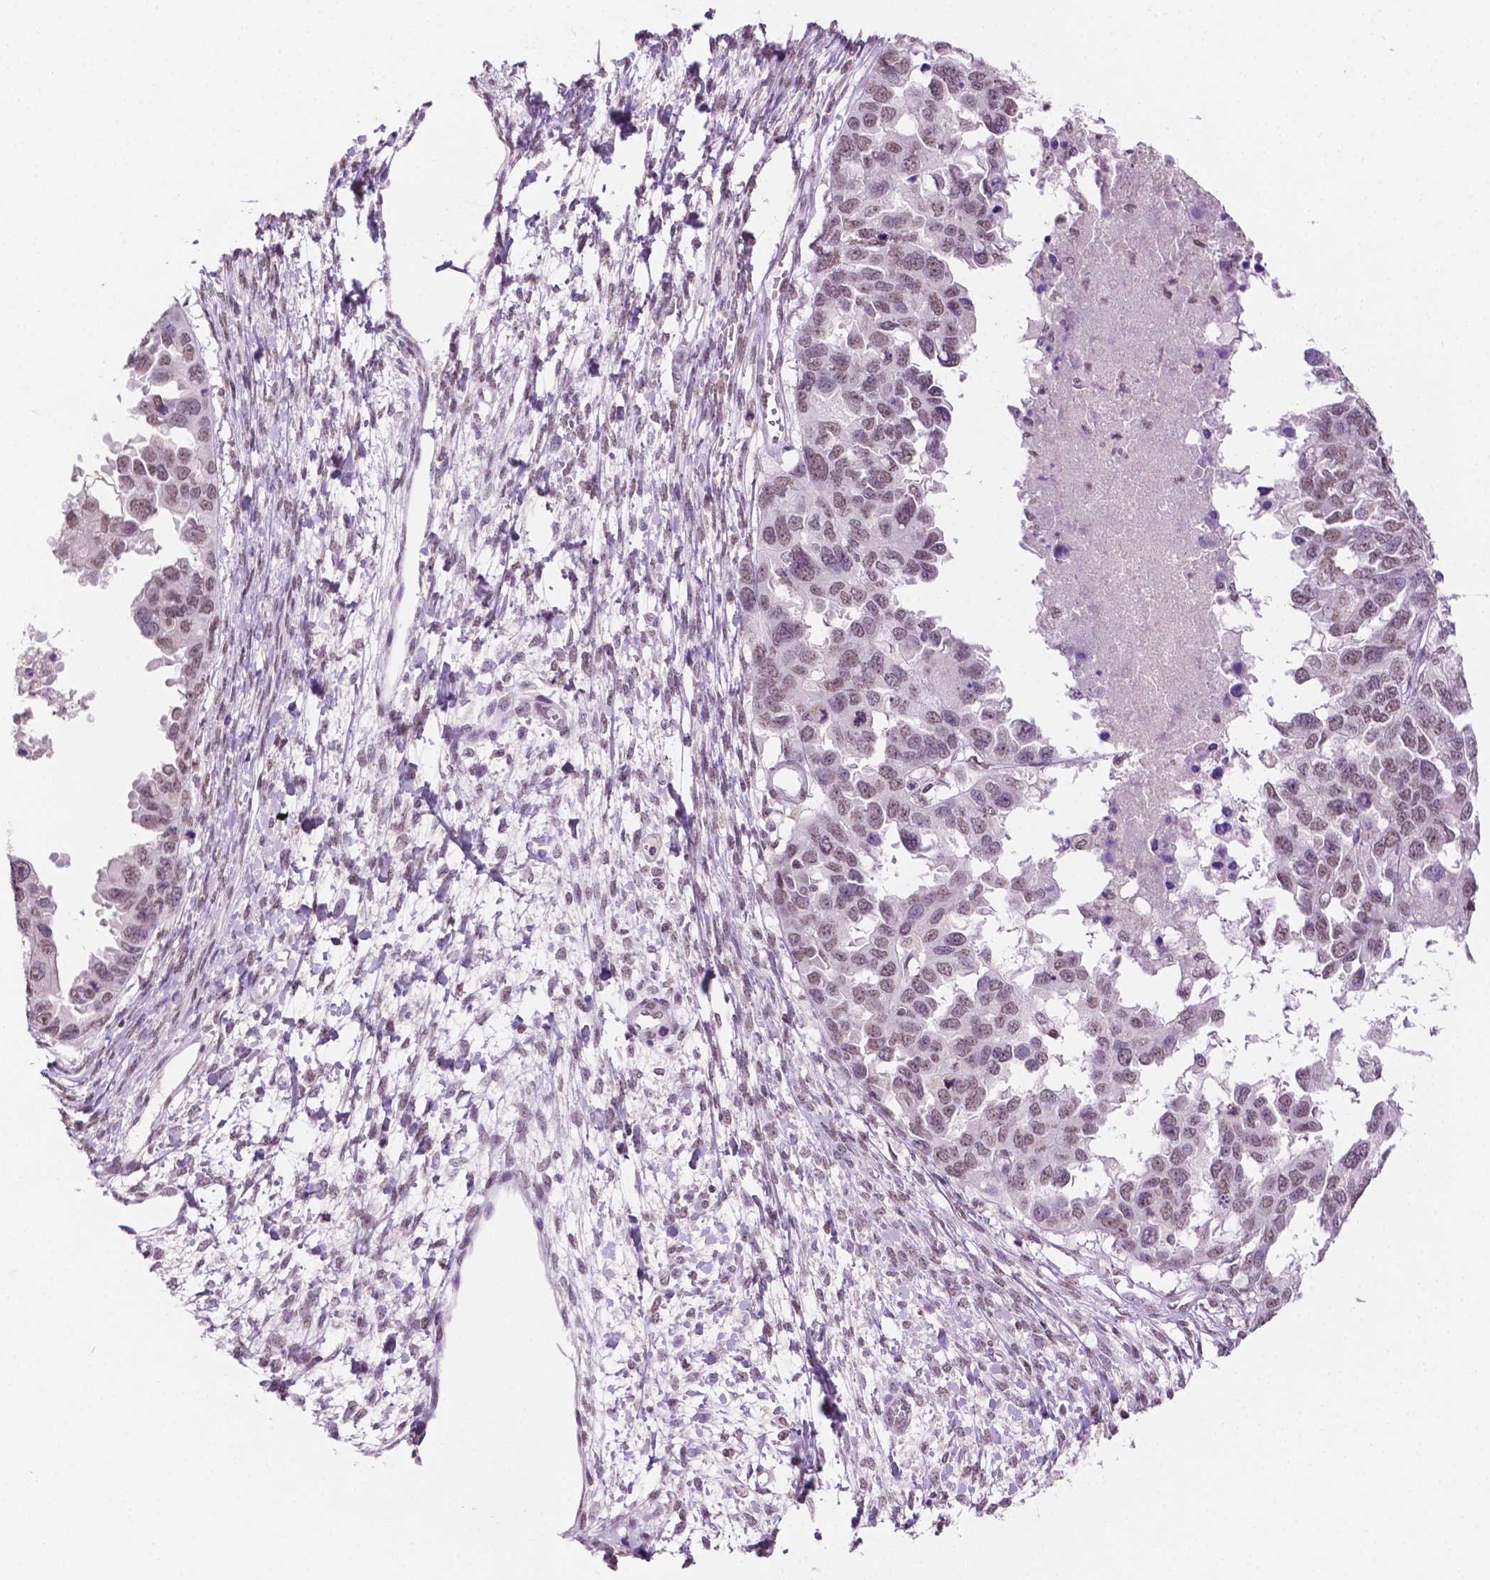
{"staining": {"intensity": "weak", "quantity": ">75%", "location": "nuclear"}, "tissue": "ovarian cancer", "cell_type": "Tumor cells", "image_type": "cancer", "snomed": [{"axis": "morphology", "description": "Cystadenocarcinoma, serous, NOS"}, {"axis": "topography", "description": "Ovary"}], "caption": "Approximately >75% of tumor cells in human ovarian cancer display weak nuclear protein expression as visualized by brown immunohistochemical staining.", "gene": "PTPN6", "patient": {"sex": "female", "age": 53}}